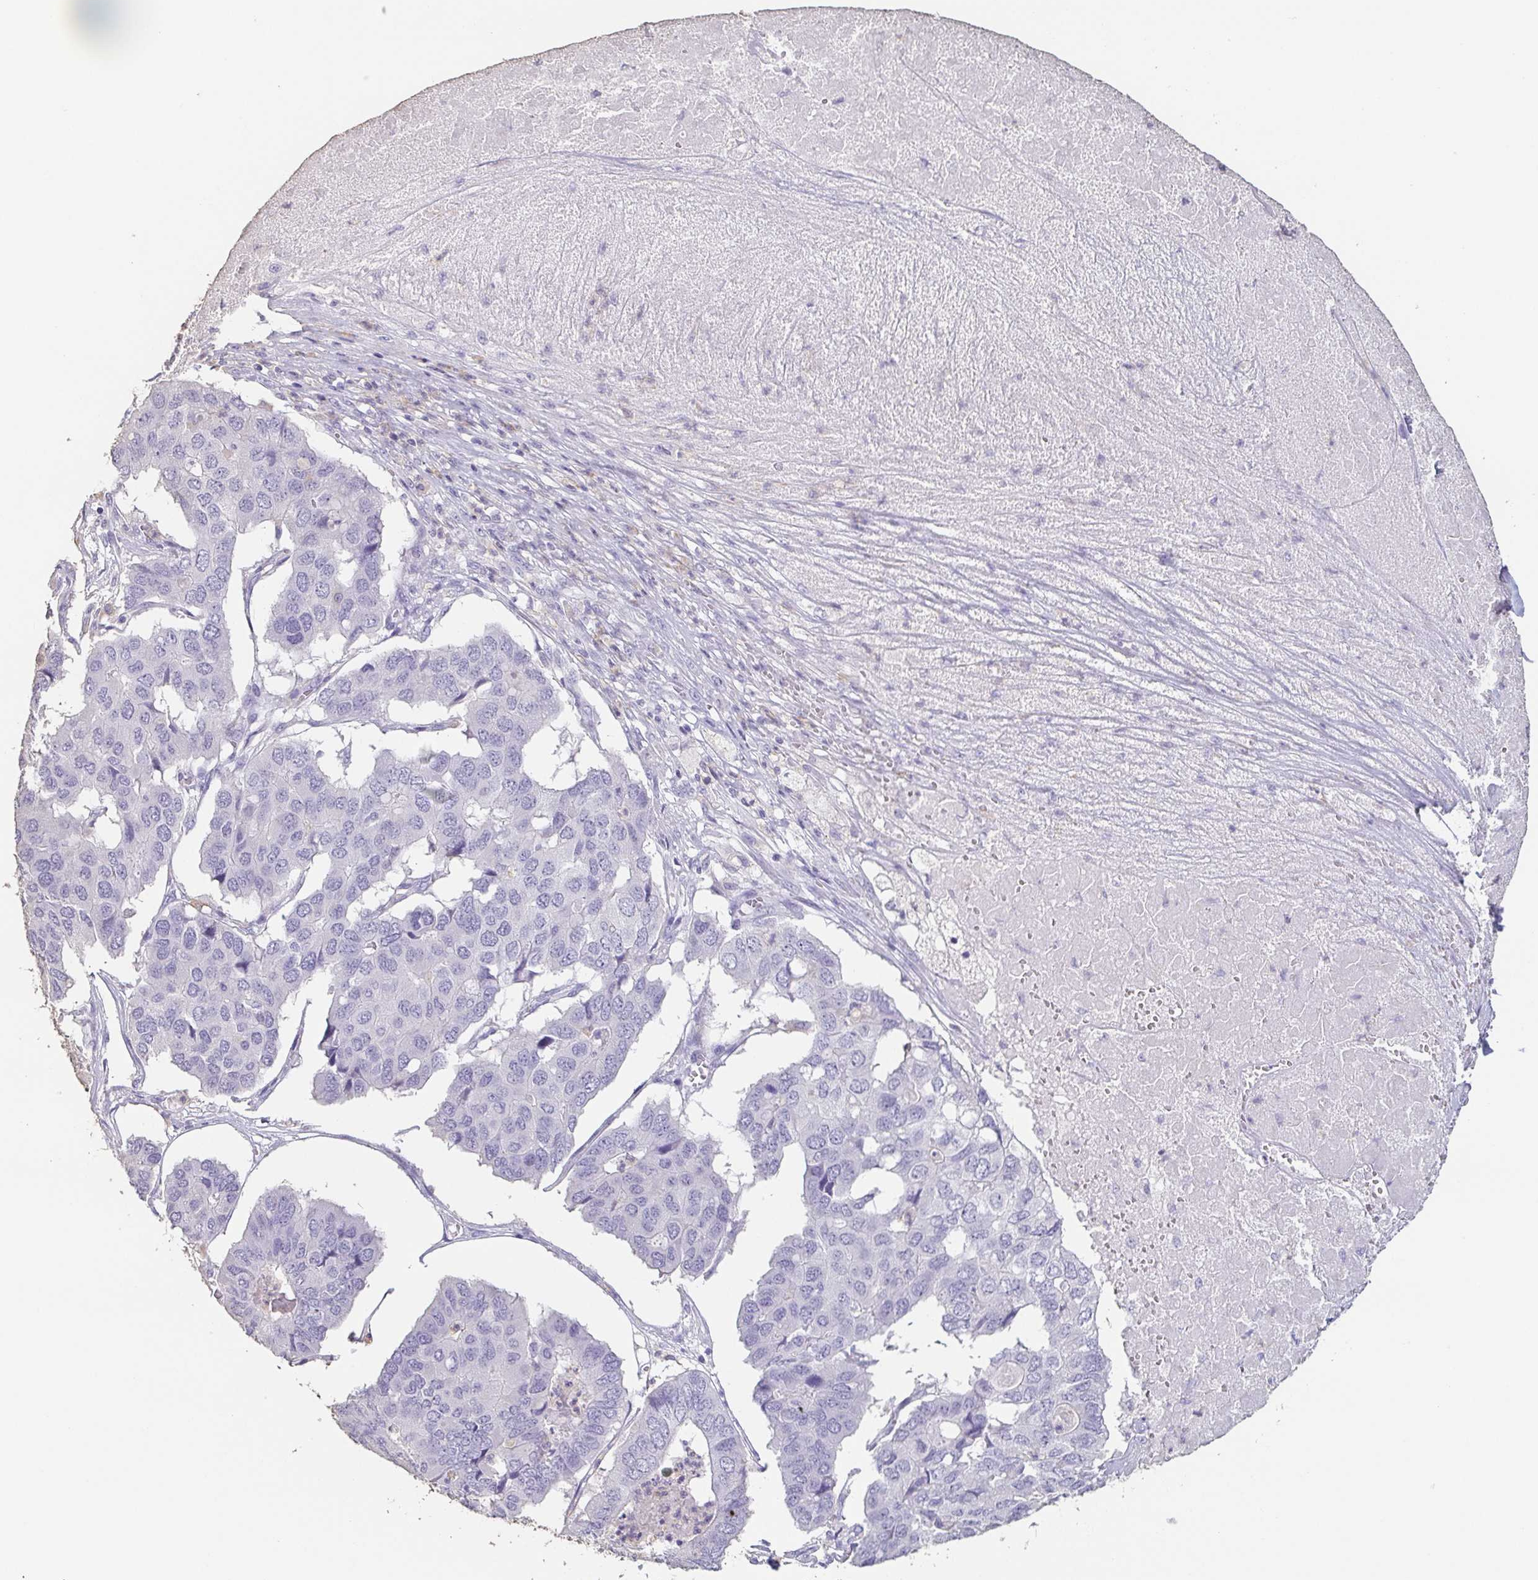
{"staining": {"intensity": "negative", "quantity": "none", "location": "none"}, "tissue": "pancreatic cancer", "cell_type": "Tumor cells", "image_type": "cancer", "snomed": [{"axis": "morphology", "description": "Adenocarcinoma, NOS"}, {"axis": "topography", "description": "Pancreas"}], "caption": "This is an immunohistochemistry (IHC) histopathology image of human pancreatic adenocarcinoma. There is no positivity in tumor cells.", "gene": "BPIFA2", "patient": {"sex": "male", "age": 50}}